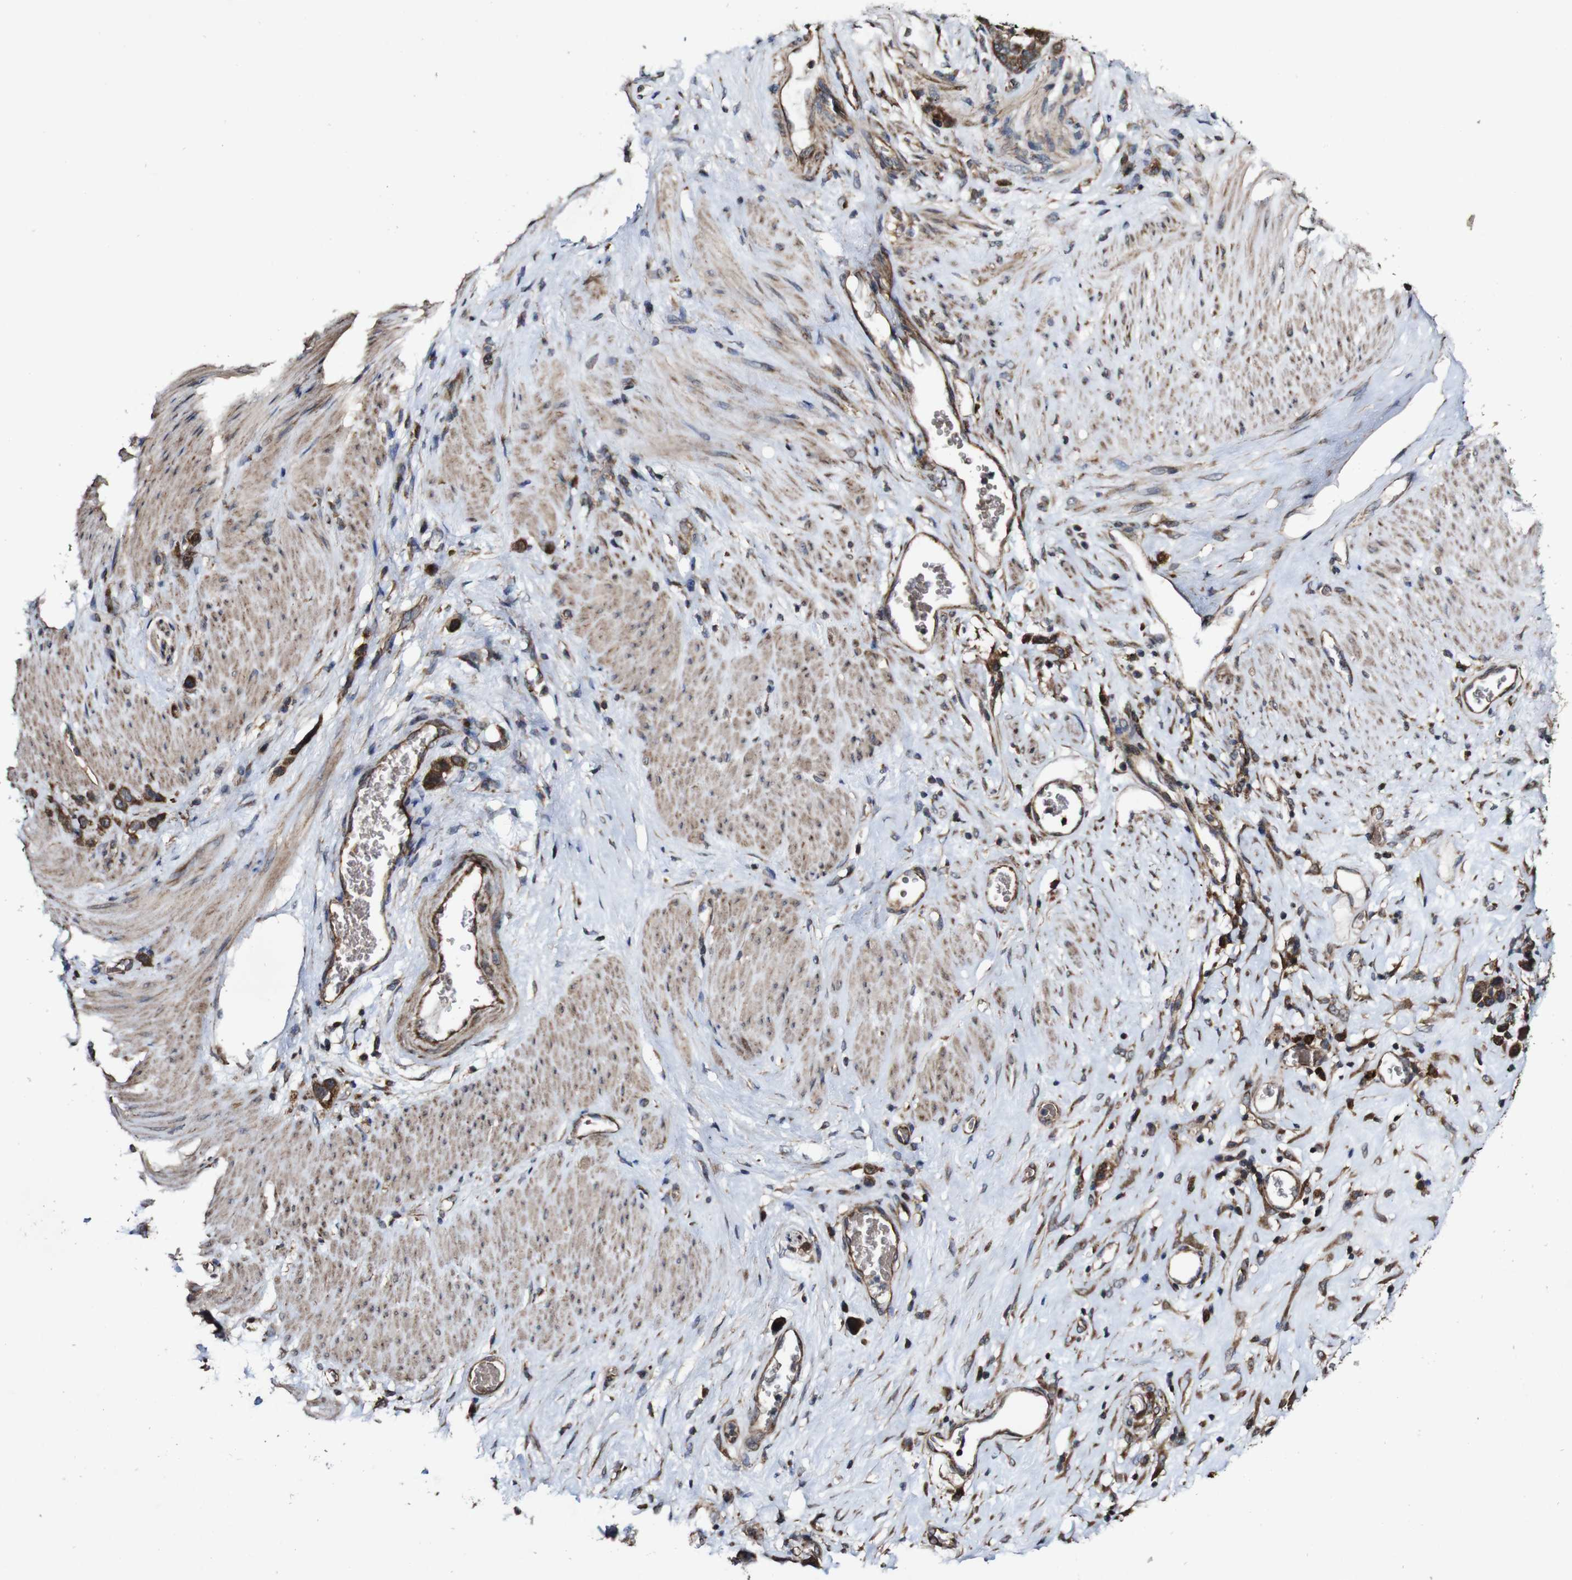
{"staining": {"intensity": "strong", "quantity": ">75%", "location": "cytoplasmic/membranous"}, "tissue": "stomach cancer", "cell_type": "Tumor cells", "image_type": "cancer", "snomed": [{"axis": "morphology", "description": "Adenocarcinoma, NOS"}, {"axis": "morphology", "description": "Adenocarcinoma, High grade"}, {"axis": "topography", "description": "Stomach, upper"}, {"axis": "topography", "description": "Stomach, lower"}], "caption": "Immunohistochemical staining of human adenocarcinoma (stomach) demonstrates strong cytoplasmic/membranous protein positivity in about >75% of tumor cells.", "gene": "BTN3A3", "patient": {"sex": "female", "age": 65}}